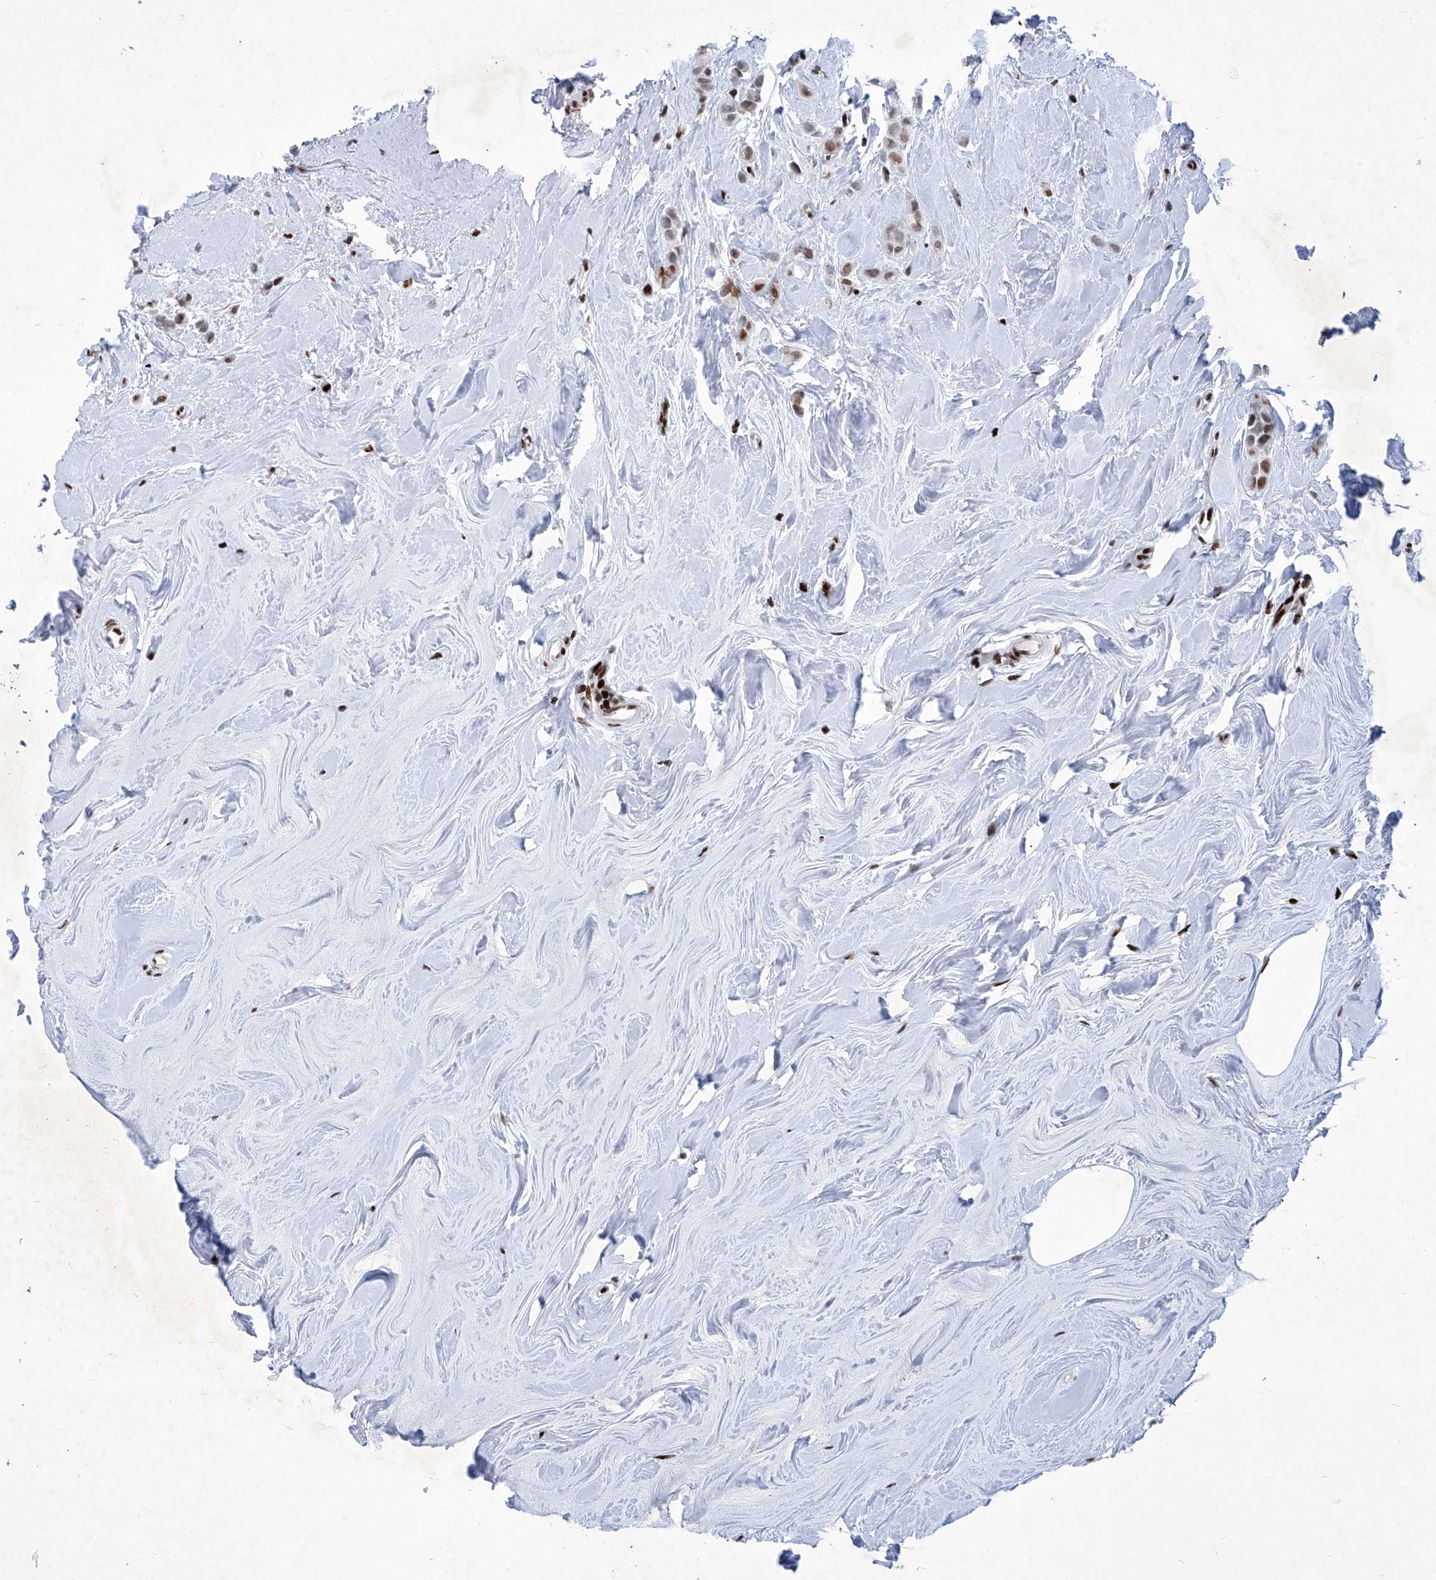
{"staining": {"intensity": "moderate", "quantity": "25%-75%", "location": "nuclear"}, "tissue": "breast cancer", "cell_type": "Tumor cells", "image_type": "cancer", "snomed": [{"axis": "morphology", "description": "Lobular carcinoma"}, {"axis": "topography", "description": "Breast"}], "caption": "This photomicrograph exhibits breast cancer stained with IHC to label a protein in brown. The nuclear of tumor cells show moderate positivity for the protein. Nuclei are counter-stained blue.", "gene": "HEY2", "patient": {"sex": "female", "age": 47}}